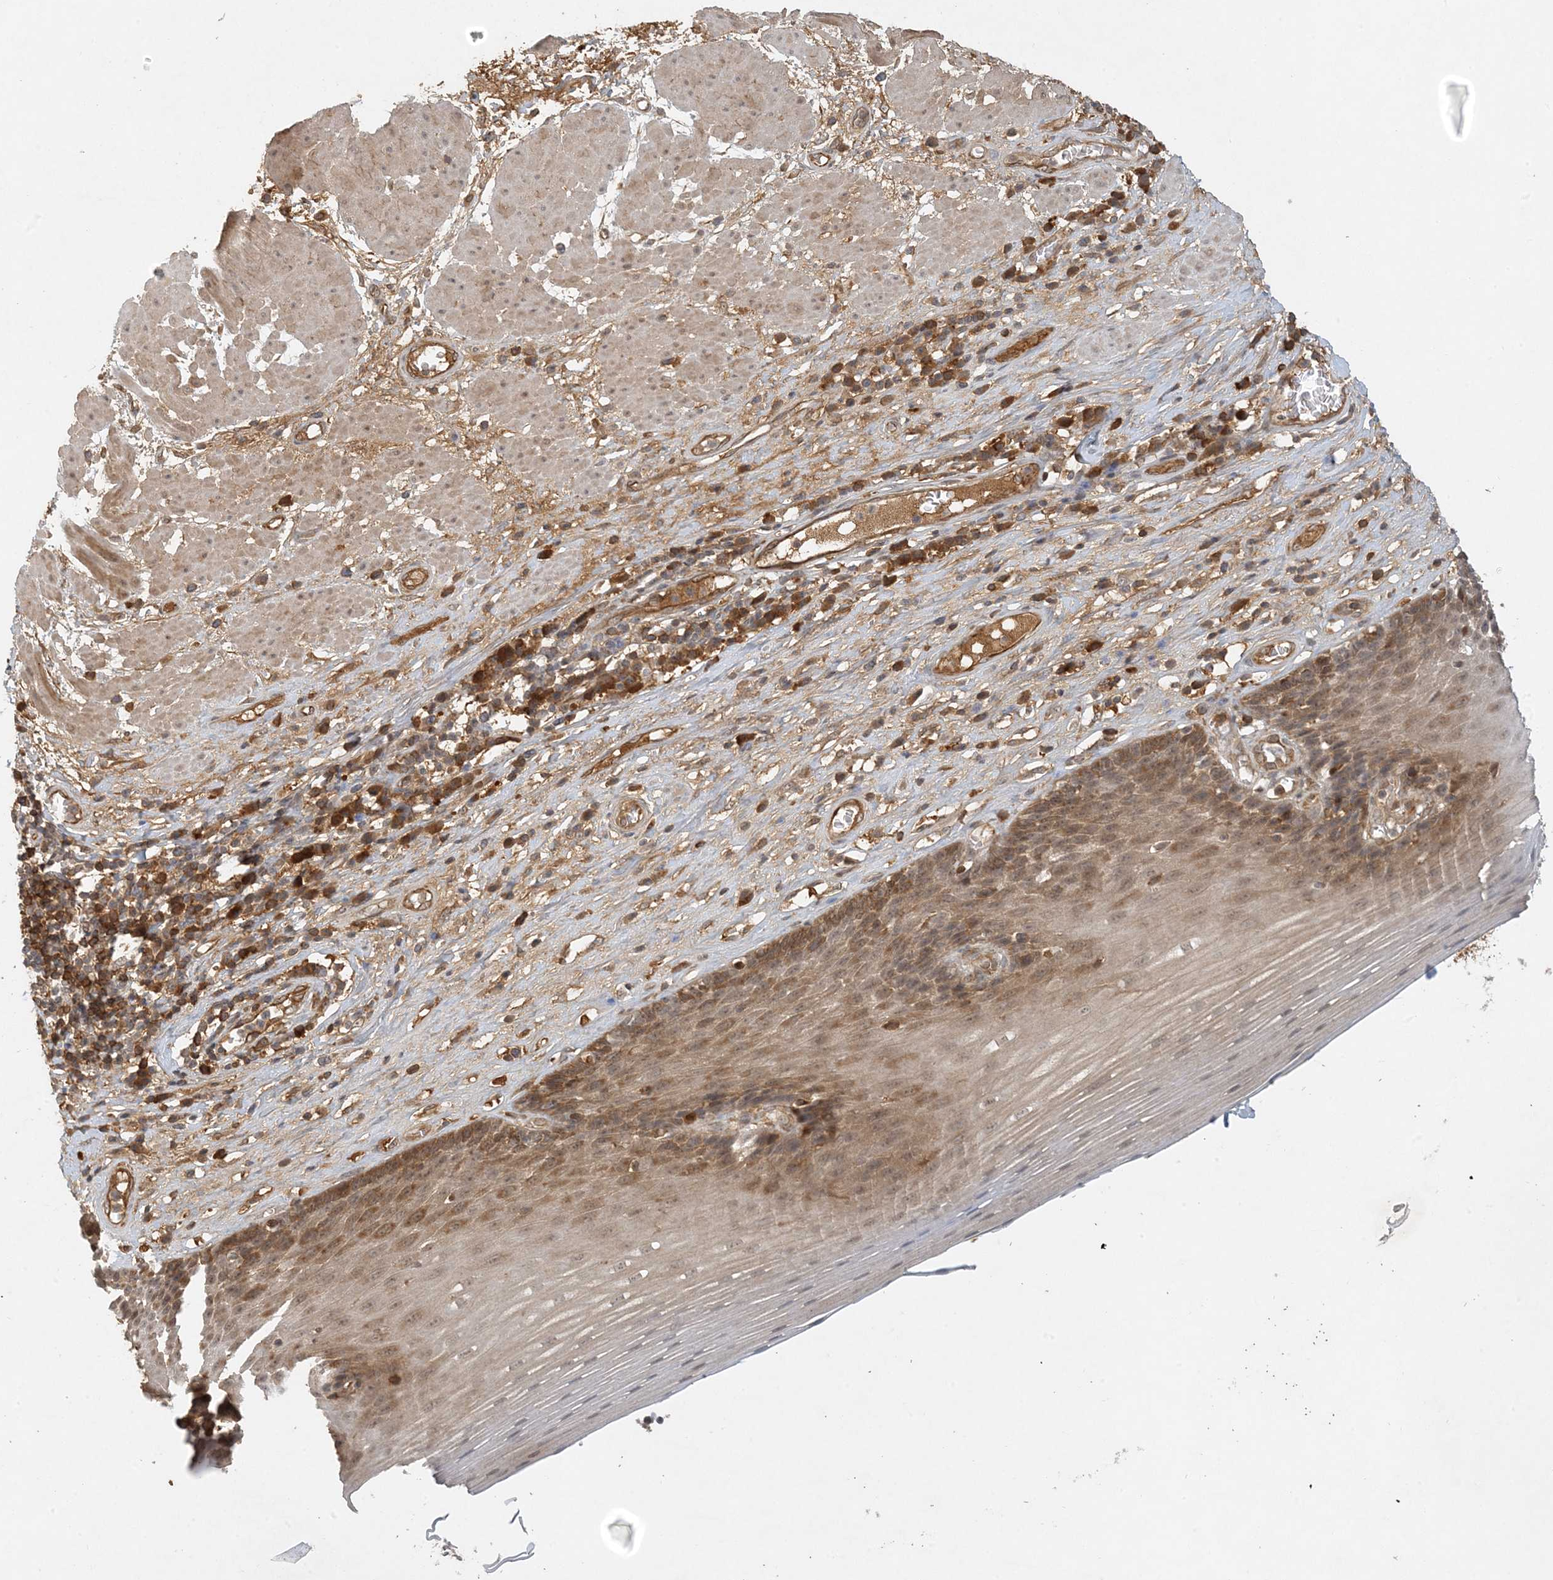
{"staining": {"intensity": "moderate", "quantity": "25%-75%", "location": "cytoplasmic/membranous,nuclear"}, "tissue": "esophagus", "cell_type": "Squamous epithelial cells", "image_type": "normal", "snomed": [{"axis": "morphology", "description": "Normal tissue, NOS"}, {"axis": "topography", "description": "Esophagus"}], "caption": "IHC micrograph of unremarkable esophagus stained for a protein (brown), which displays medium levels of moderate cytoplasmic/membranous,nuclear positivity in approximately 25%-75% of squamous epithelial cells.", "gene": "ZCCHC4", "patient": {"sex": "male", "age": 62}}